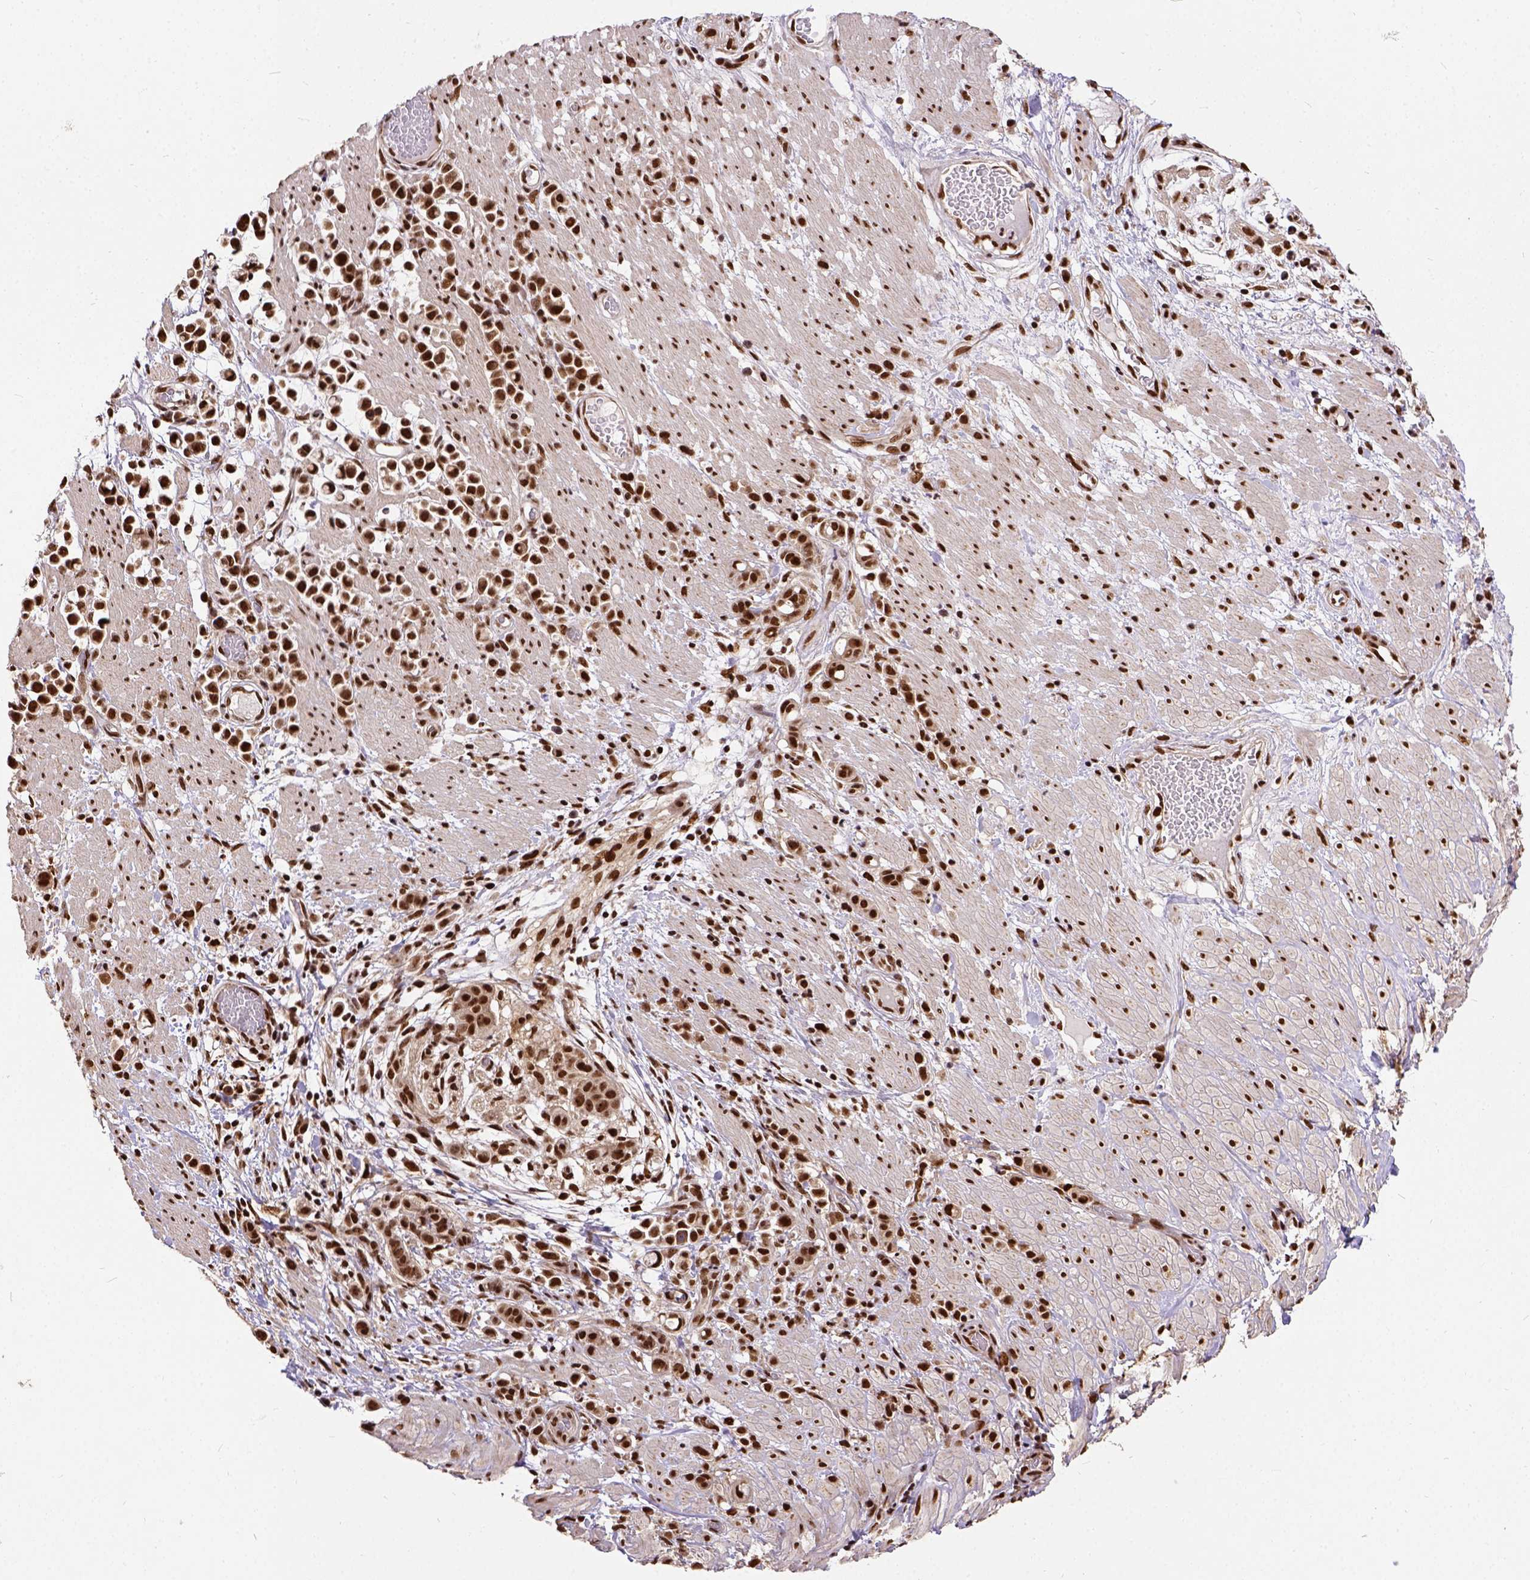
{"staining": {"intensity": "strong", "quantity": ">75%", "location": "nuclear"}, "tissue": "stomach cancer", "cell_type": "Tumor cells", "image_type": "cancer", "snomed": [{"axis": "morphology", "description": "Adenocarcinoma, NOS"}, {"axis": "topography", "description": "Stomach"}], "caption": "Brown immunohistochemical staining in human stomach cancer (adenocarcinoma) exhibits strong nuclear staining in approximately >75% of tumor cells. (DAB IHC, brown staining for protein, blue staining for nuclei).", "gene": "NACC1", "patient": {"sex": "male", "age": 82}}